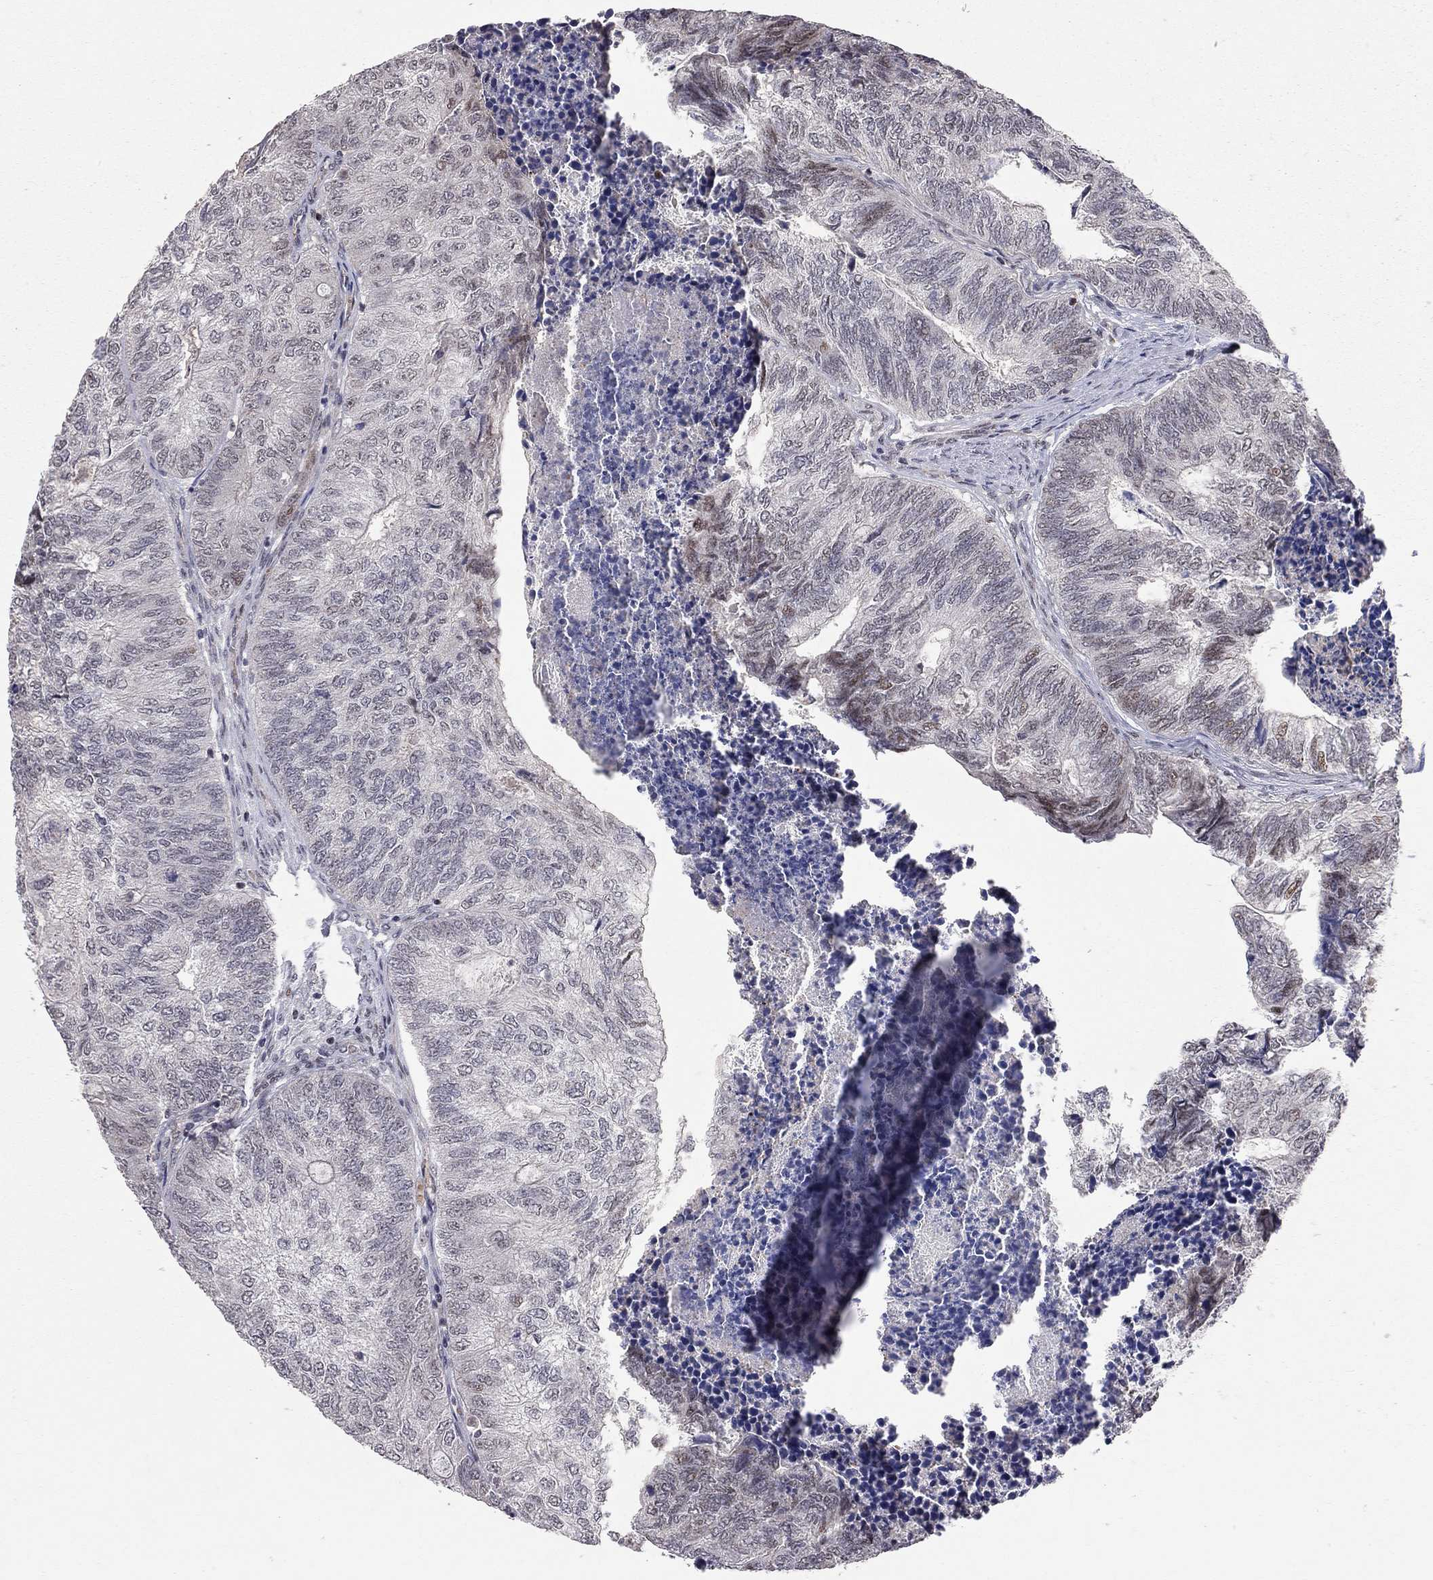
{"staining": {"intensity": "negative", "quantity": "none", "location": "none"}, "tissue": "colorectal cancer", "cell_type": "Tumor cells", "image_type": "cancer", "snomed": [{"axis": "morphology", "description": "Adenocarcinoma, NOS"}, {"axis": "topography", "description": "Colon"}], "caption": "A histopathology image of human colorectal adenocarcinoma is negative for staining in tumor cells. (DAB (3,3'-diaminobenzidine) immunohistochemistry visualized using brightfield microscopy, high magnification).", "gene": "HDAC3", "patient": {"sex": "female", "age": 67}}